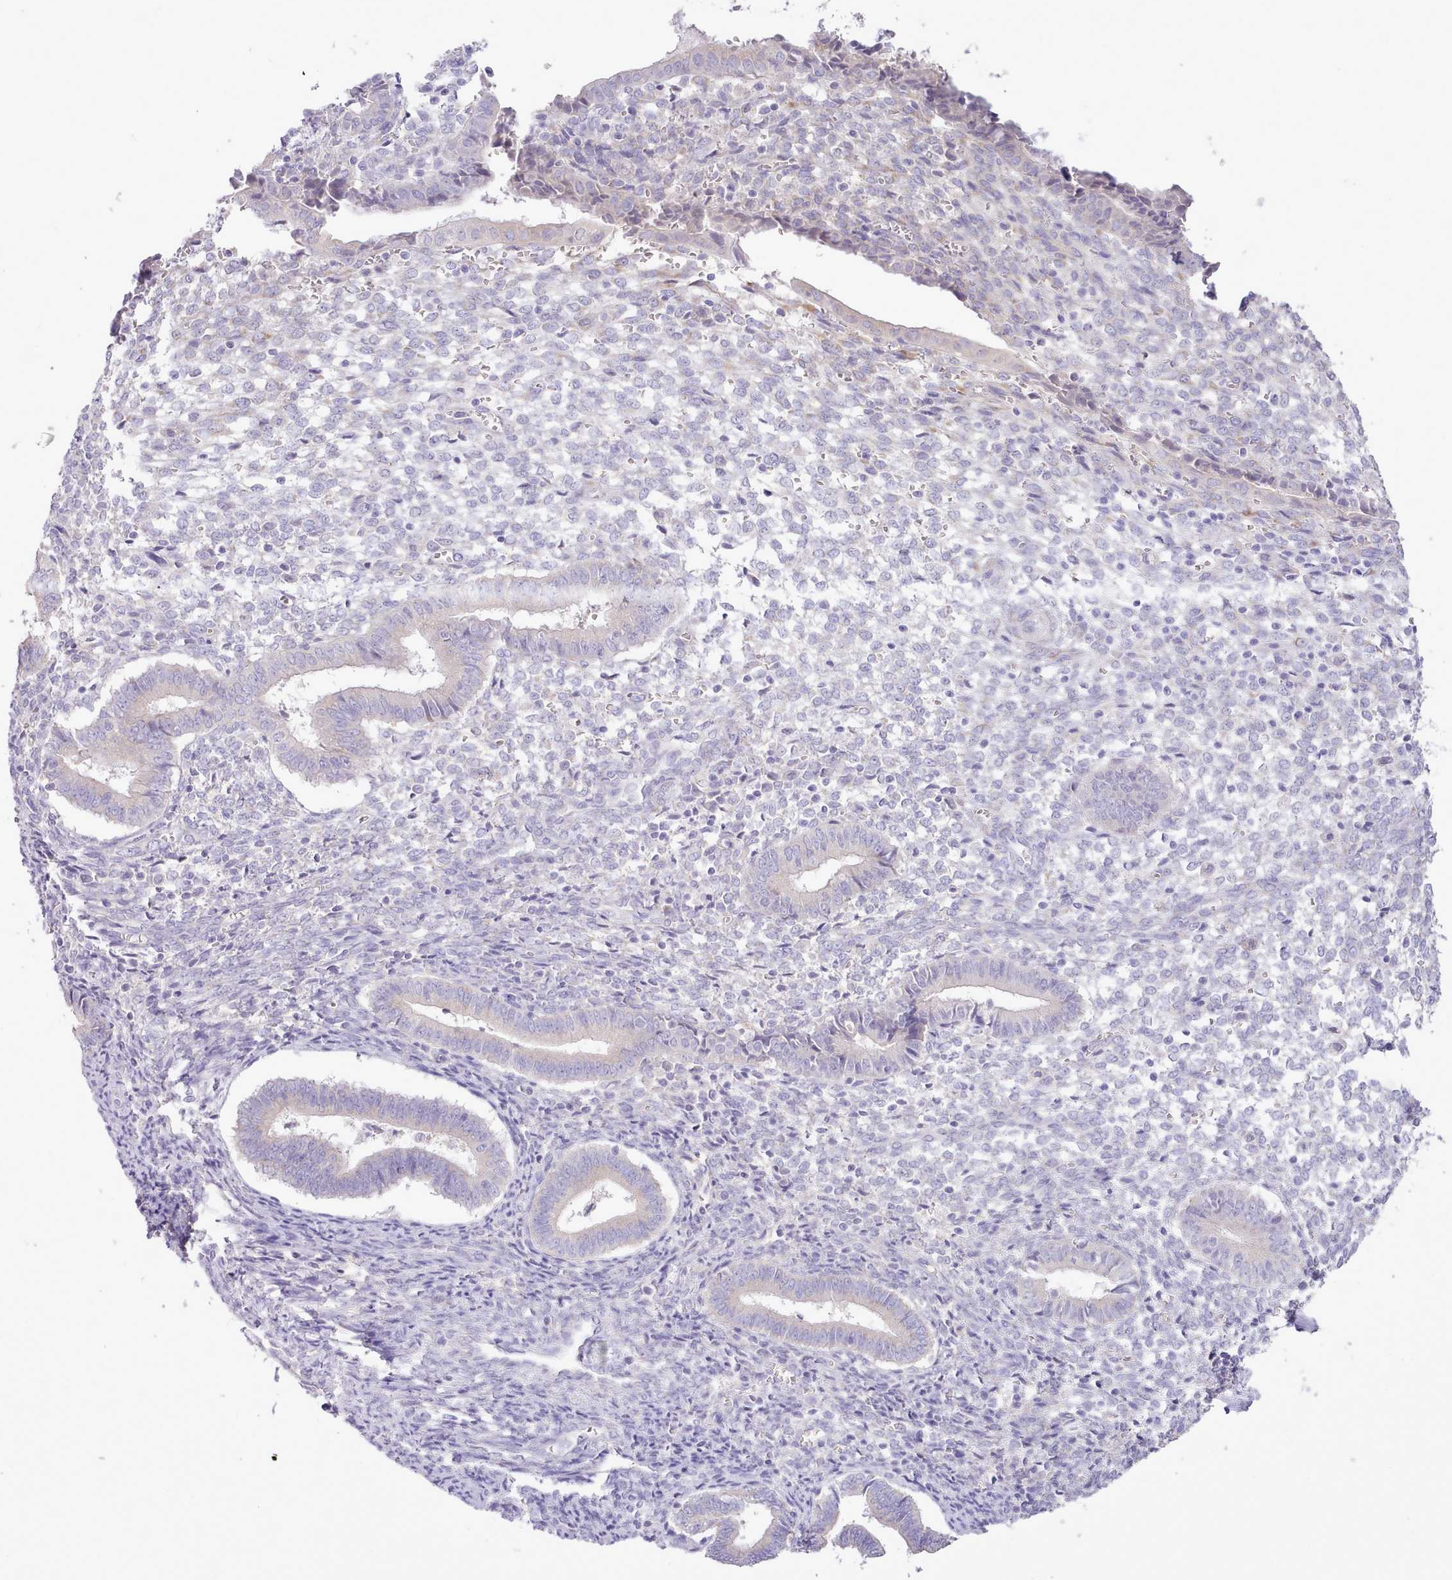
{"staining": {"intensity": "negative", "quantity": "none", "location": "none"}, "tissue": "endometrium", "cell_type": "Cells in endometrial stroma", "image_type": "normal", "snomed": [{"axis": "morphology", "description": "Normal tissue, NOS"}, {"axis": "topography", "description": "Other"}, {"axis": "topography", "description": "Endometrium"}], "caption": "IHC histopathology image of benign endometrium: human endometrium stained with DAB (3,3'-diaminobenzidine) shows no significant protein positivity in cells in endometrial stroma.", "gene": "CCL1", "patient": {"sex": "female", "age": 44}}